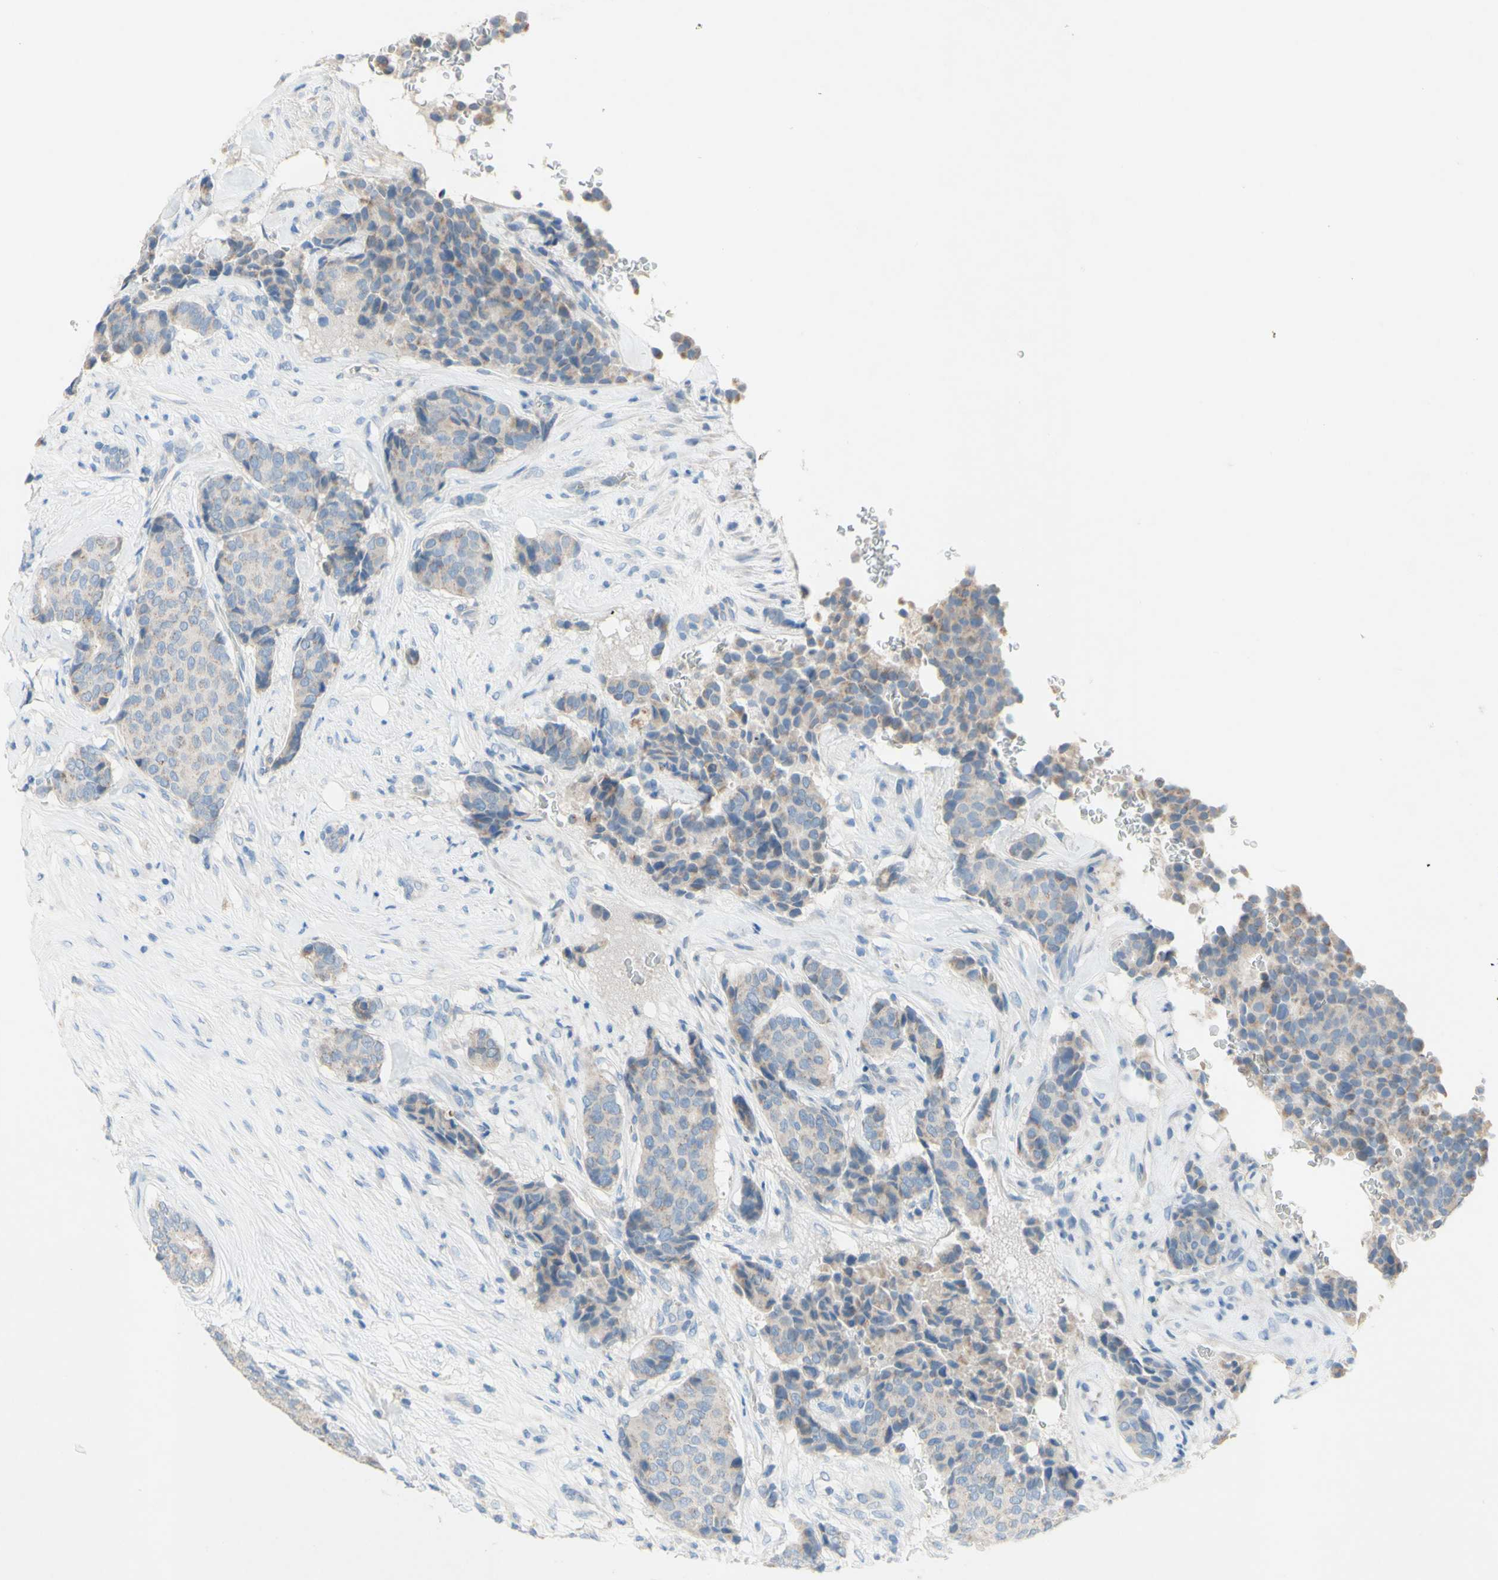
{"staining": {"intensity": "negative", "quantity": "none", "location": "none"}, "tissue": "breast cancer", "cell_type": "Tumor cells", "image_type": "cancer", "snomed": [{"axis": "morphology", "description": "Duct carcinoma"}, {"axis": "topography", "description": "Breast"}], "caption": "A photomicrograph of human breast cancer (intraductal carcinoma) is negative for staining in tumor cells.", "gene": "ACADL", "patient": {"sex": "female", "age": 75}}